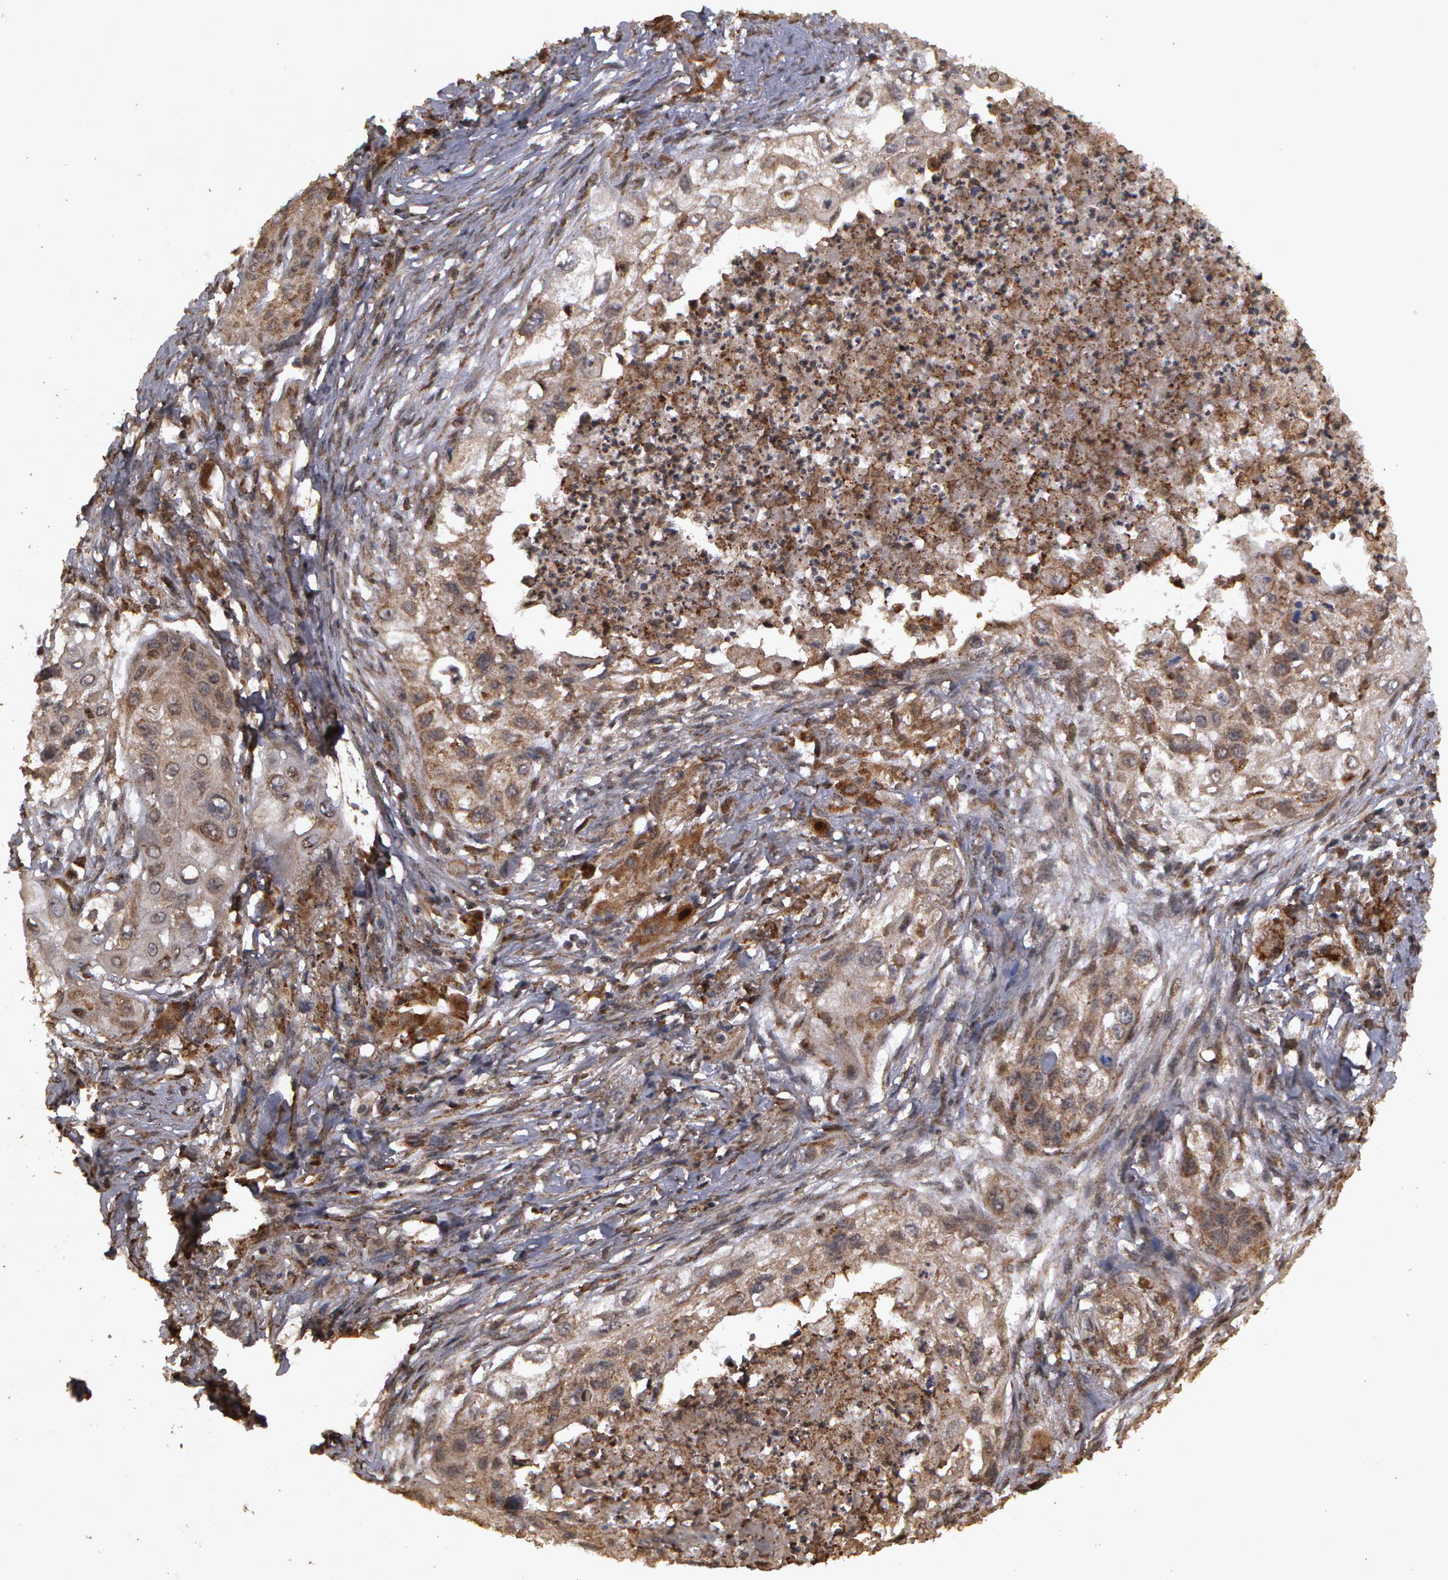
{"staining": {"intensity": "weak", "quantity": "25%-75%", "location": "cytoplasmic/membranous"}, "tissue": "lung cancer", "cell_type": "Tumor cells", "image_type": "cancer", "snomed": [{"axis": "morphology", "description": "Squamous cell carcinoma, NOS"}, {"axis": "topography", "description": "Lung"}], "caption": "The histopathology image exhibits a brown stain indicating the presence of a protein in the cytoplasmic/membranous of tumor cells in lung cancer (squamous cell carcinoma). The staining was performed using DAB to visualize the protein expression in brown, while the nuclei were stained in blue with hematoxylin (Magnification: 20x).", "gene": "CALR", "patient": {"sex": "male", "age": 71}}